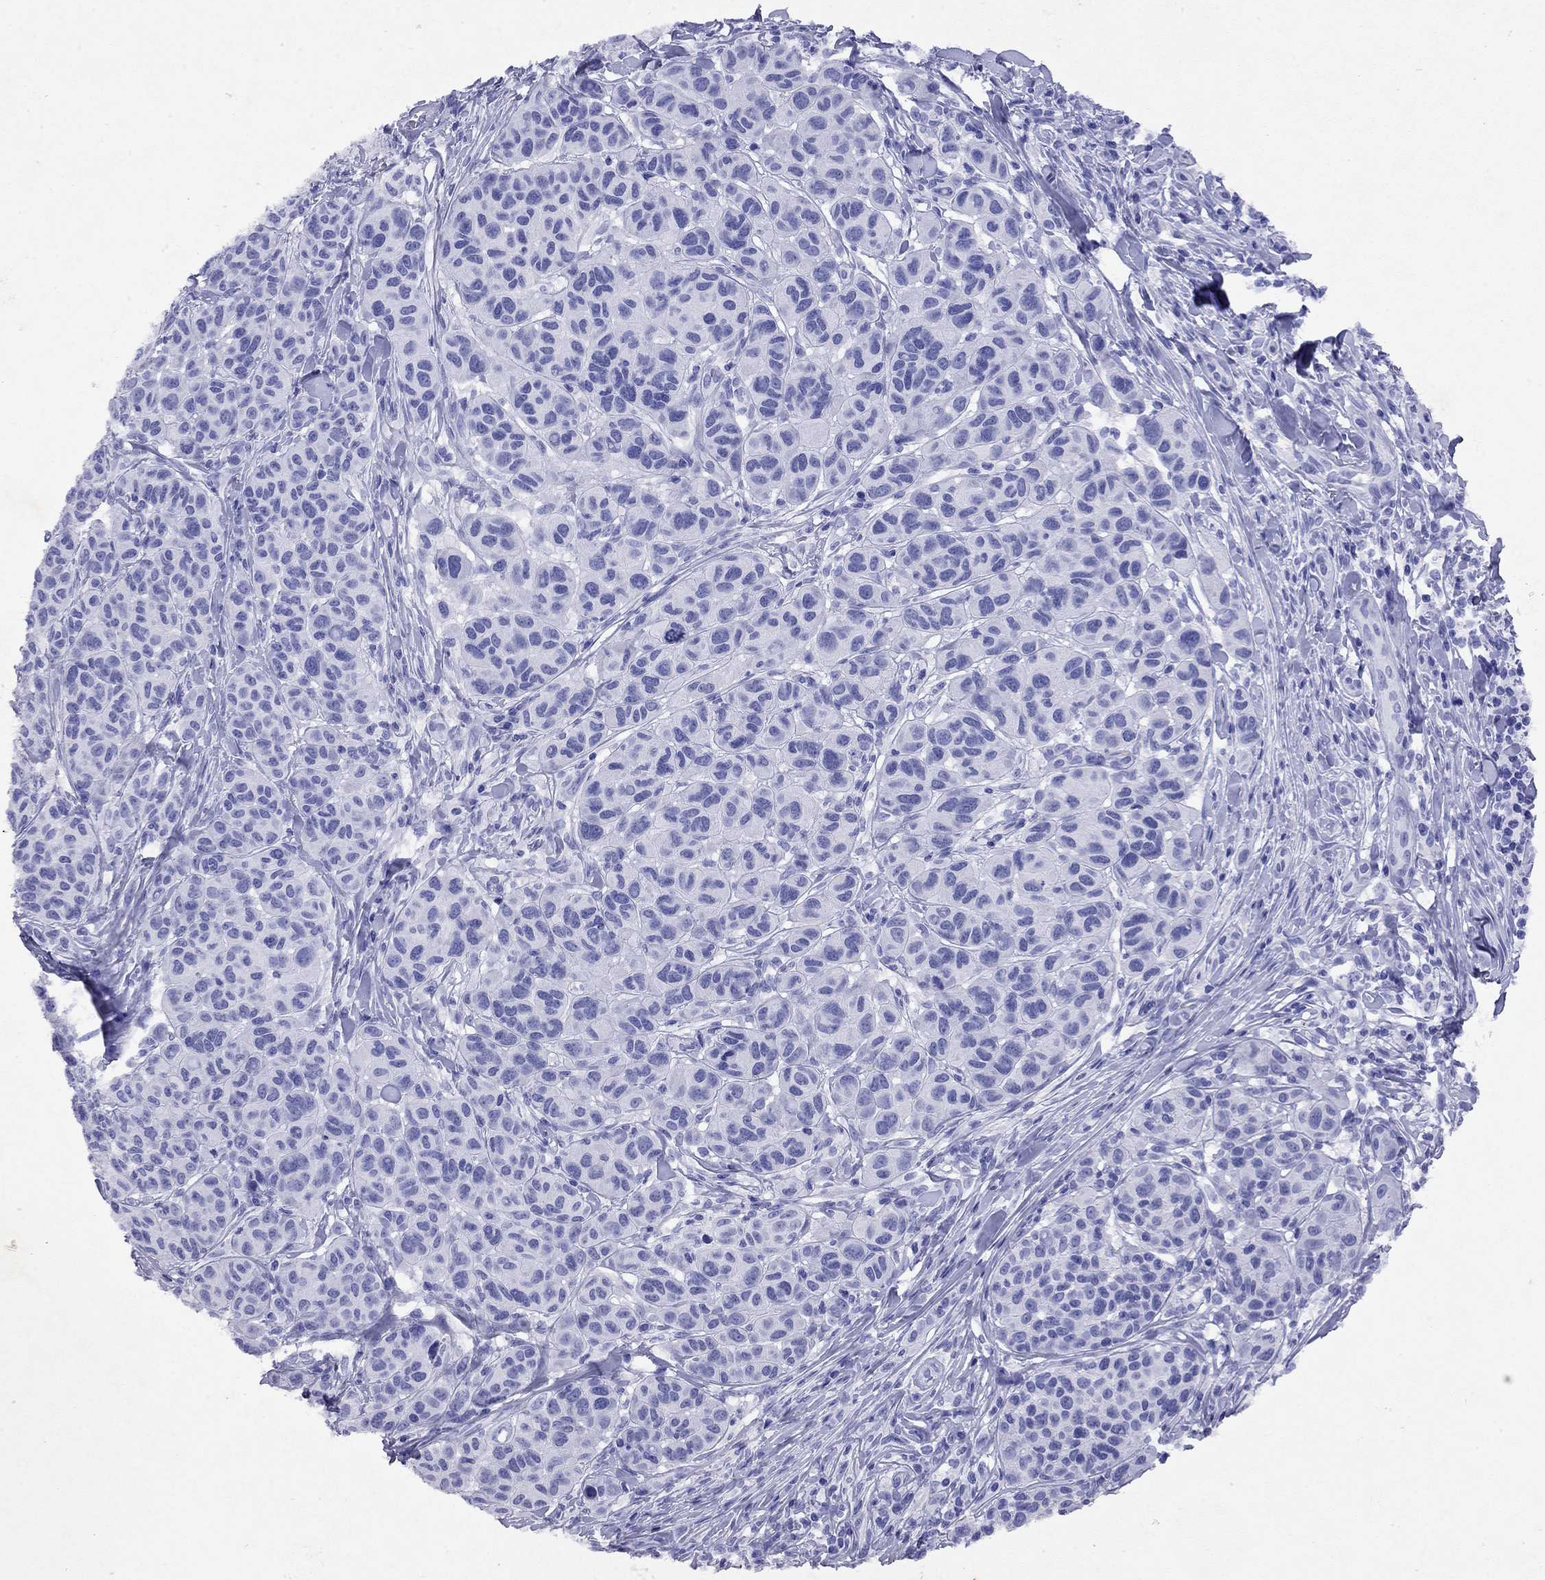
{"staining": {"intensity": "negative", "quantity": "none", "location": "none"}, "tissue": "melanoma", "cell_type": "Tumor cells", "image_type": "cancer", "snomed": [{"axis": "morphology", "description": "Malignant melanoma, NOS"}, {"axis": "topography", "description": "Skin"}], "caption": "Malignant melanoma was stained to show a protein in brown. There is no significant staining in tumor cells.", "gene": "ARMC12", "patient": {"sex": "male", "age": 79}}